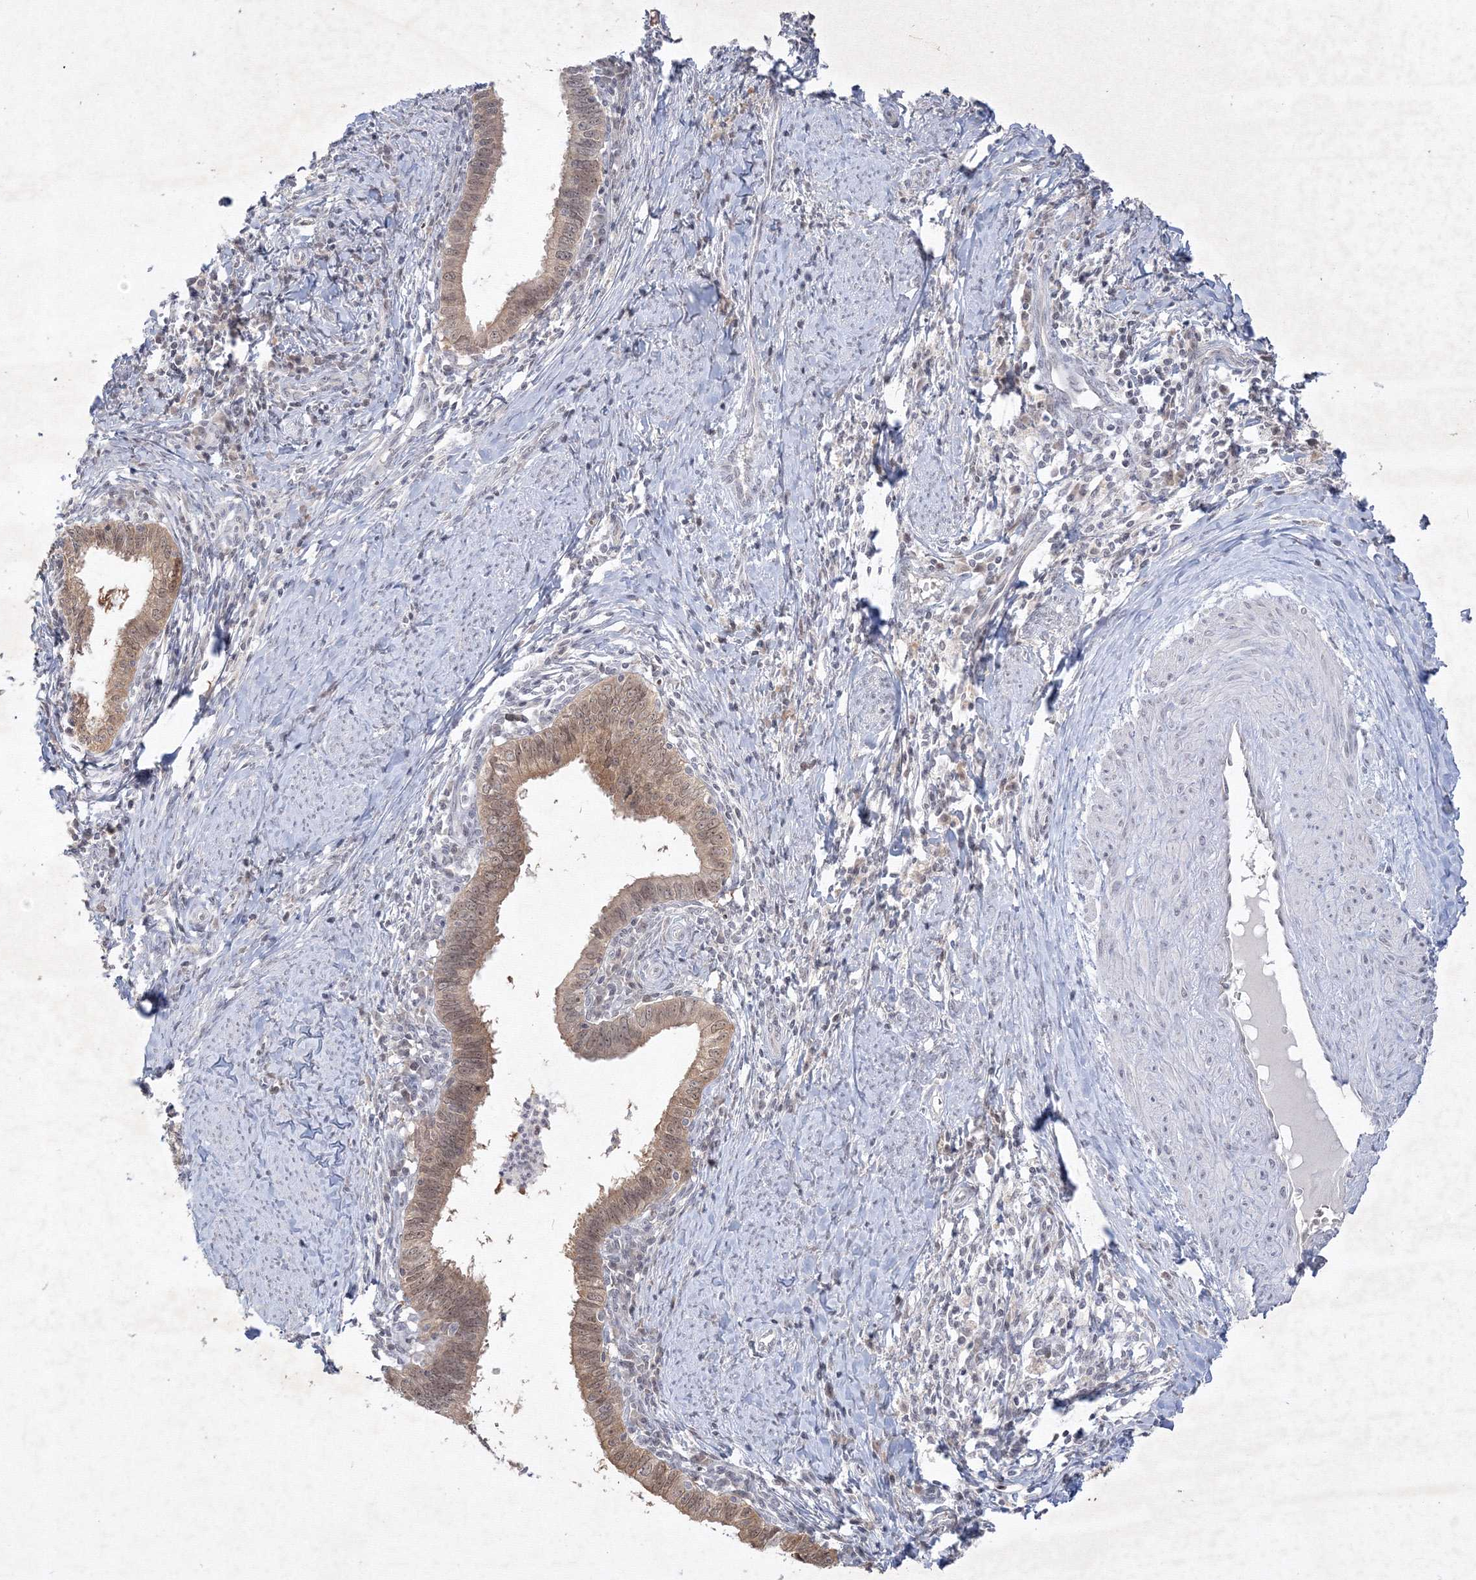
{"staining": {"intensity": "moderate", "quantity": ">75%", "location": "cytoplasmic/membranous,nuclear"}, "tissue": "cervical cancer", "cell_type": "Tumor cells", "image_type": "cancer", "snomed": [{"axis": "morphology", "description": "Adenocarcinoma, NOS"}, {"axis": "topography", "description": "Cervix"}], "caption": "High-magnification brightfield microscopy of adenocarcinoma (cervical) stained with DAB (3,3'-diaminobenzidine) (brown) and counterstained with hematoxylin (blue). tumor cells exhibit moderate cytoplasmic/membranous and nuclear positivity is present in approximately>75% of cells.", "gene": "NXPE3", "patient": {"sex": "female", "age": 36}}